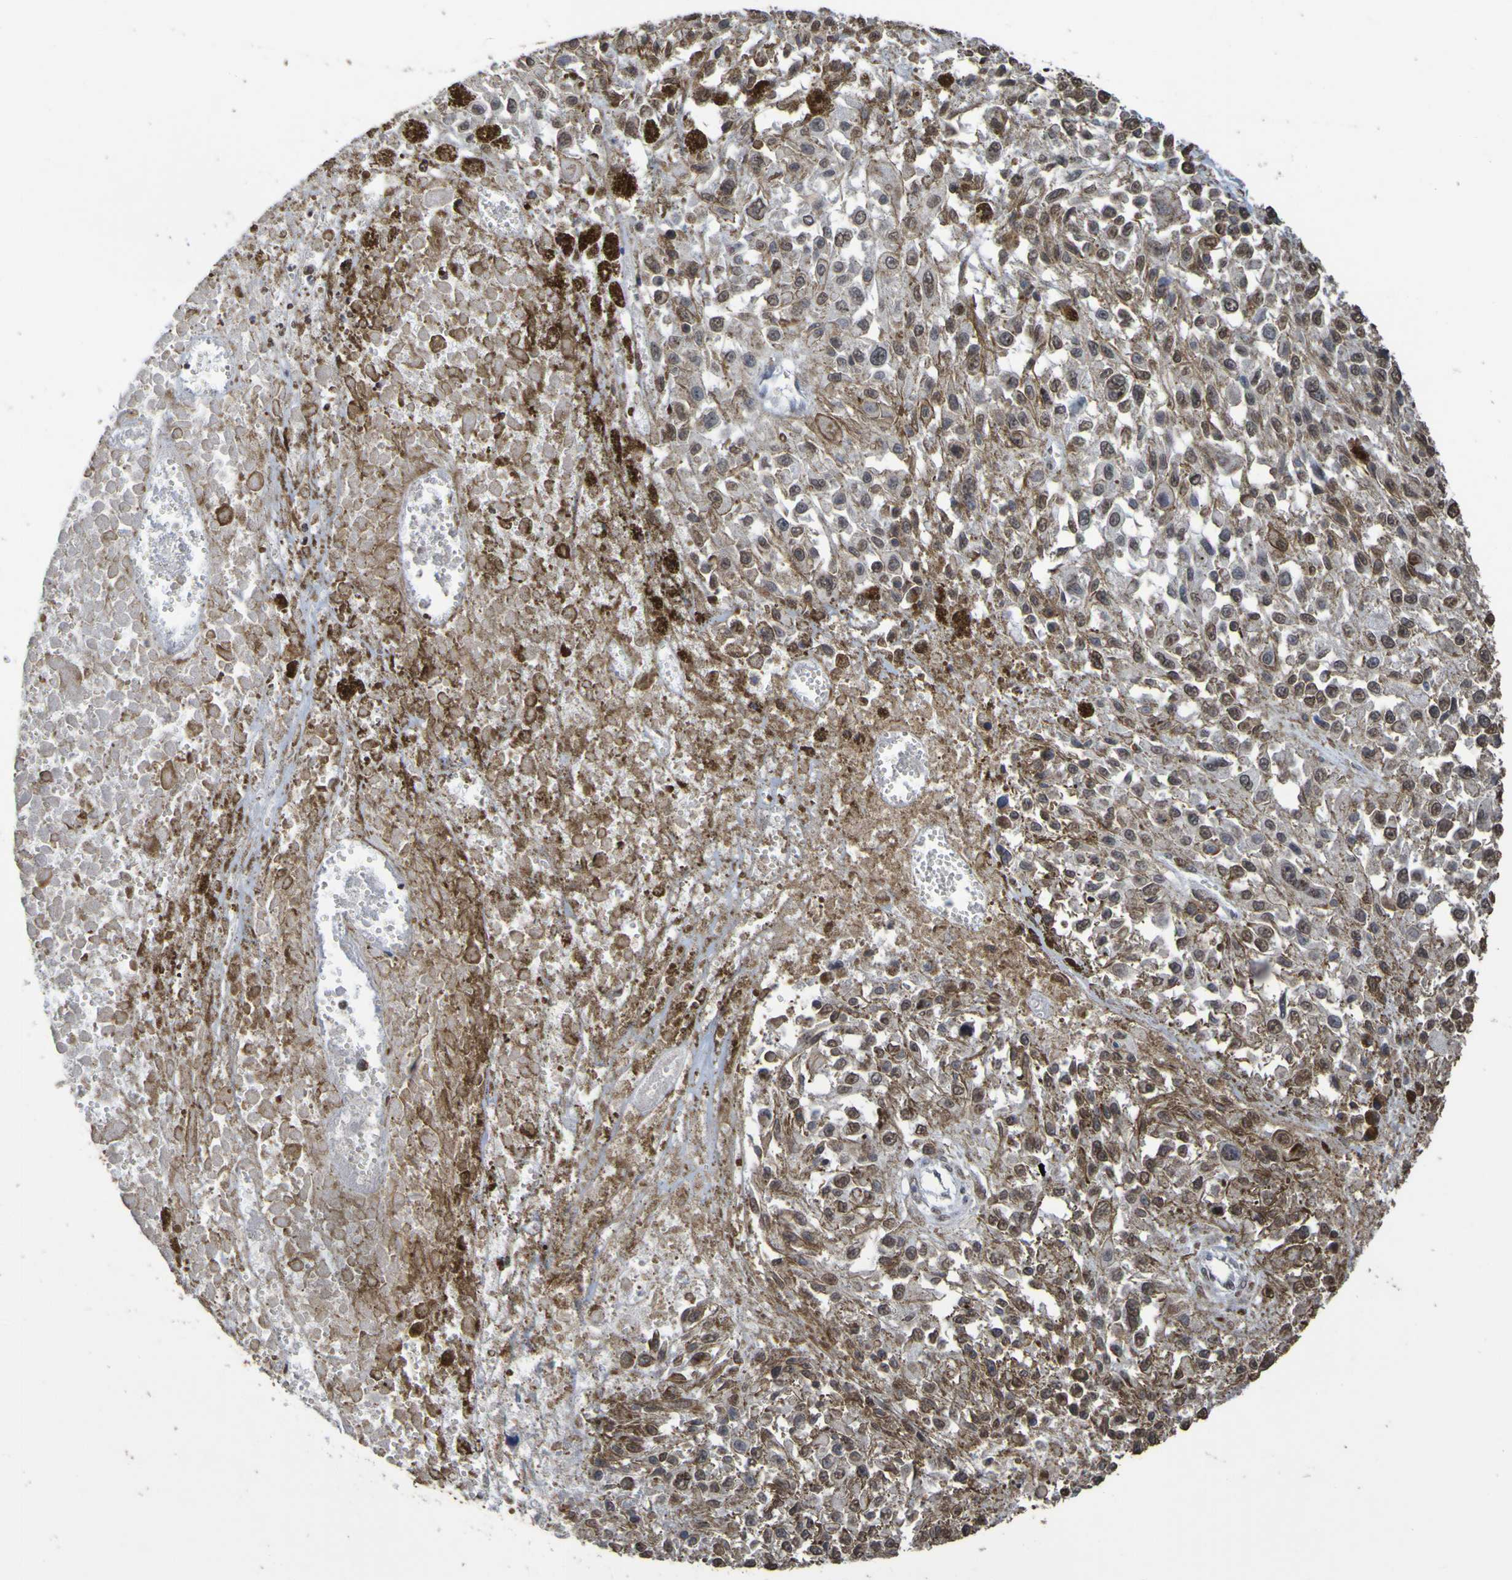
{"staining": {"intensity": "weak", "quantity": "<25%", "location": "nuclear"}, "tissue": "melanoma", "cell_type": "Tumor cells", "image_type": "cancer", "snomed": [{"axis": "morphology", "description": "Malignant melanoma, Metastatic site"}, {"axis": "topography", "description": "Lymph node"}], "caption": "High power microscopy photomicrograph of an immunohistochemistry micrograph of malignant melanoma (metastatic site), revealing no significant expression in tumor cells. (DAB (3,3'-diaminobenzidine) immunohistochemistry with hematoxylin counter stain).", "gene": "ALKBH2", "patient": {"sex": "male", "age": 59}}